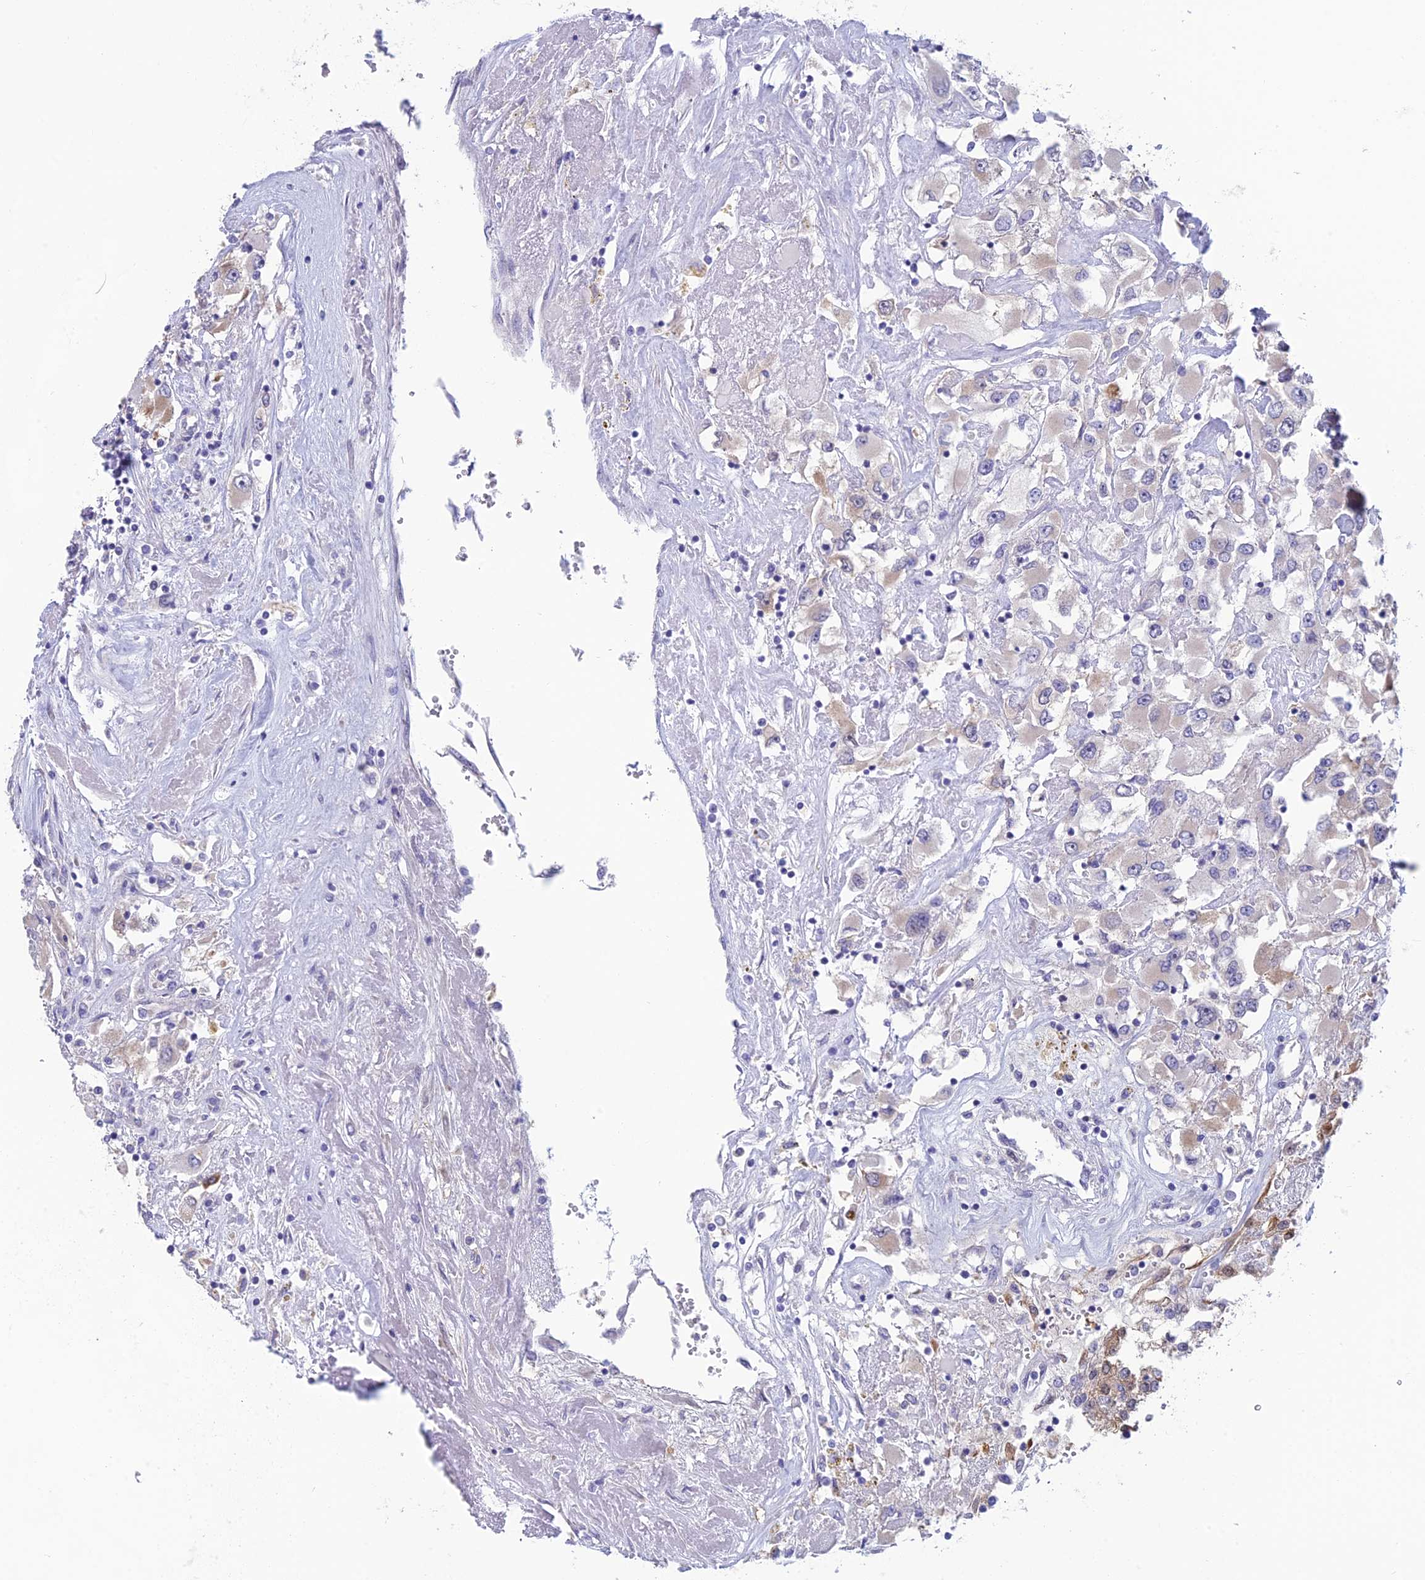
{"staining": {"intensity": "moderate", "quantity": "<25%", "location": "cytoplasmic/membranous"}, "tissue": "renal cancer", "cell_type": "Tumor cells", "image_type": "cancer", "snomed": [{"axis": "morphology", "description": "Adenocarcinoma, NOS"}, {"axis": "topography", "description": "Kidney"}], "caption": "Approximately <25% of tumor cells in renal adenocarcinoma show moderate cytoplasmic/membranous protein expression as visualized by brown immunohistochemical staining.", "gene": "XPO7", "patient": {"sex": "female", "age": 52}}